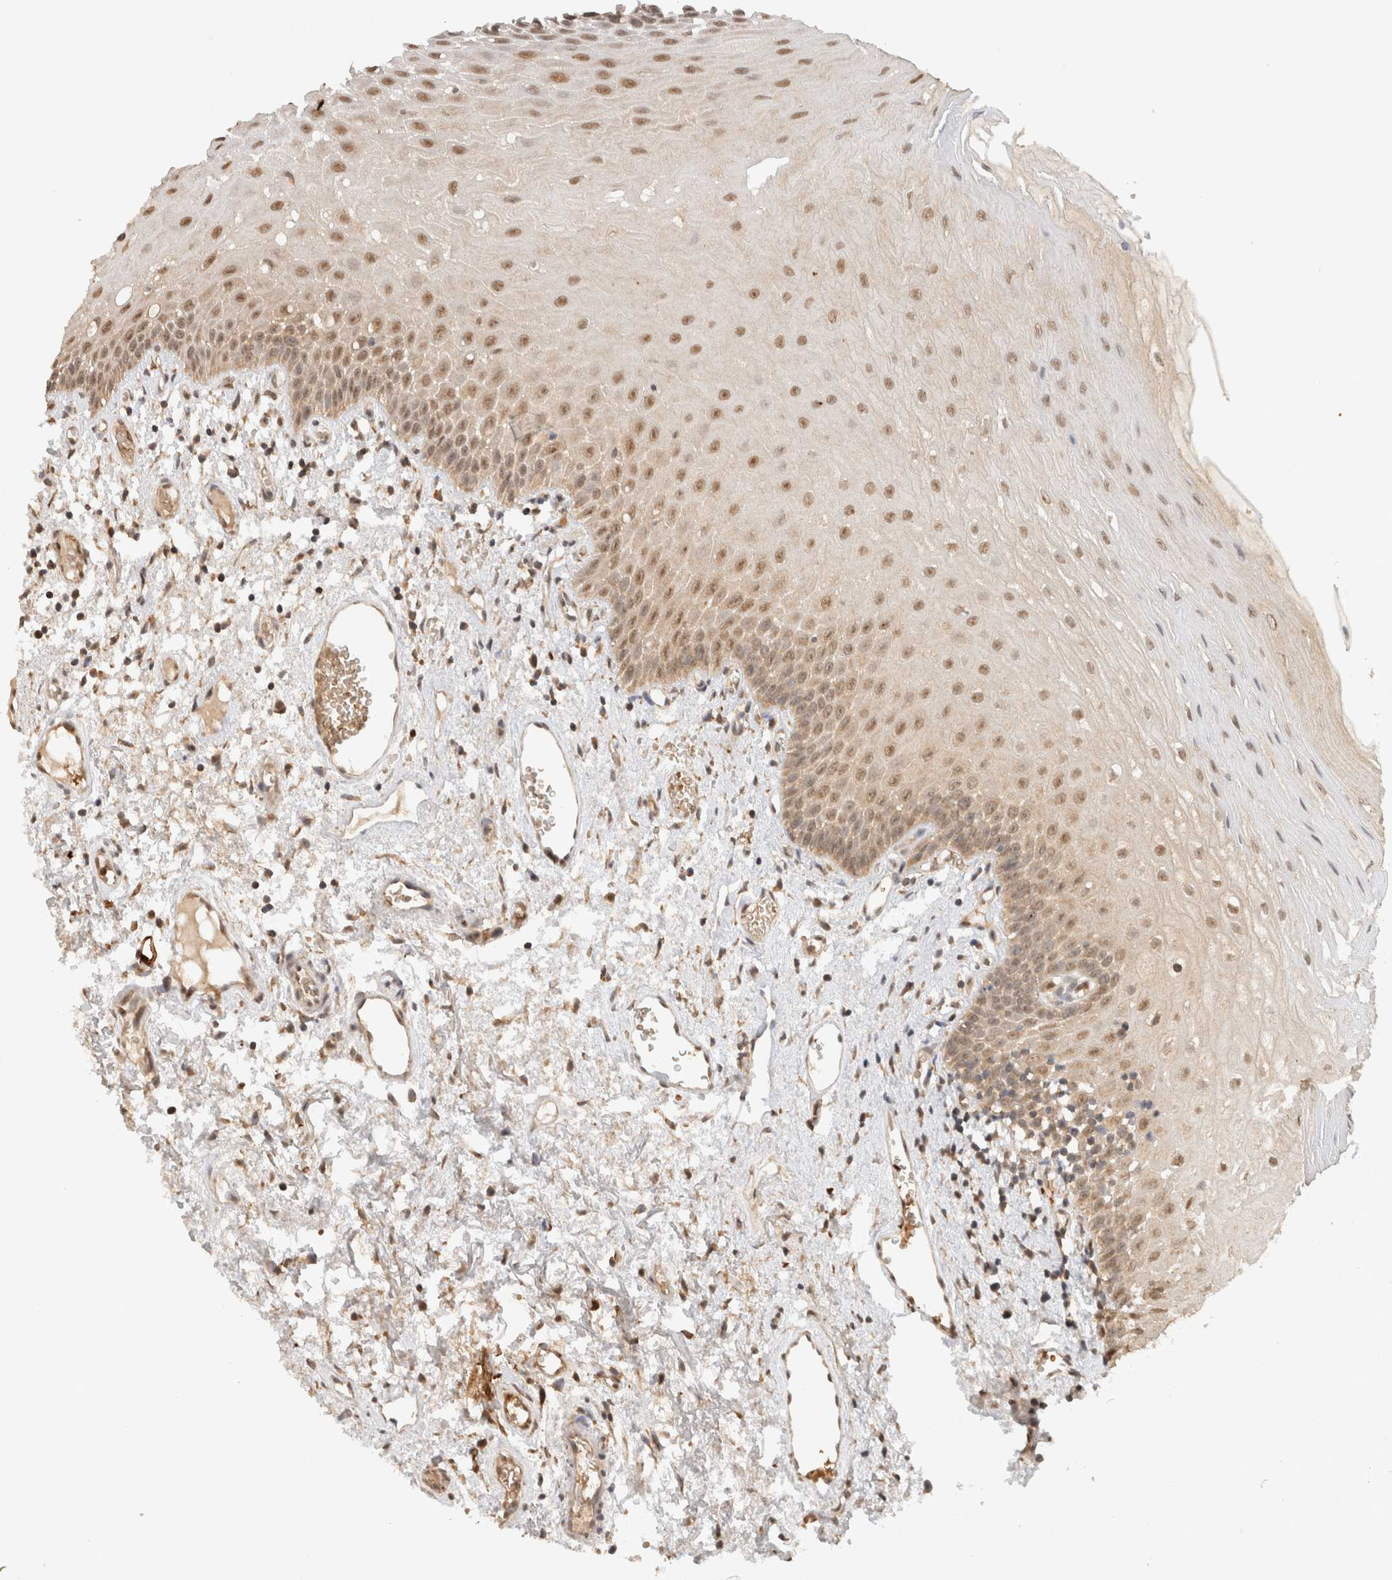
{"staining": {"intensity": "moderate", "quantity": ">75%", "location": "nuclear"}, "tissue": "oral mucosa", "cell_type": "Squamous epithelial cells", "image_type": "normal", "snomed": [{"axis": "morphology", "description": "Normal tissue, NOS"}, {"axis": "topography", "description": "Oral tissue"}], "caption": "An image of oral mucosa stained for a protein exhibits moderate nuclear brown staining in squamous epithelial cells. (IHC, brightfield microscopy, high magnification).", "gene": "CA13", "patient": {"sex": "male", "age": 52}}